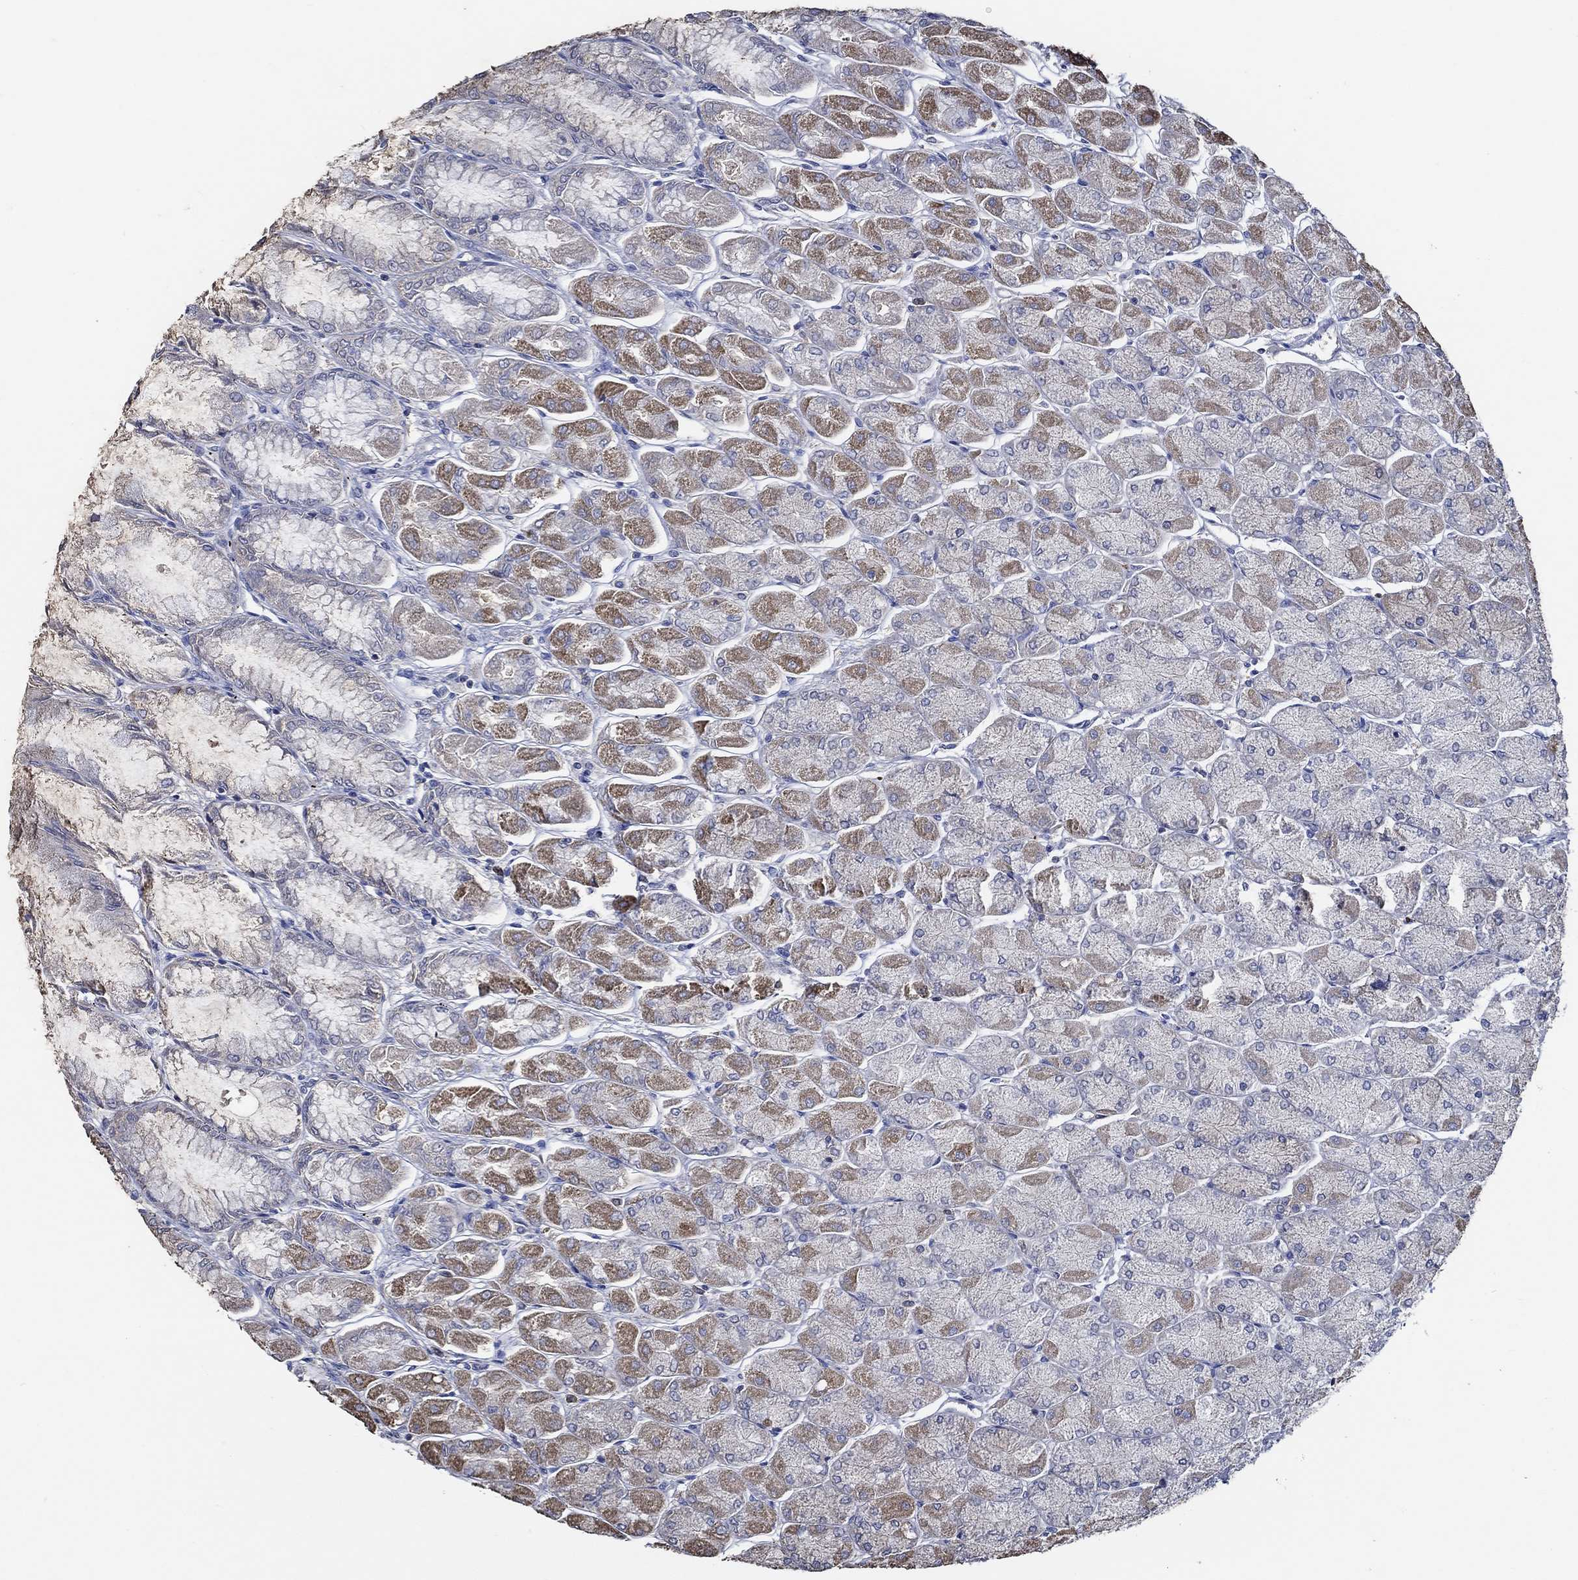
{"staining": {"intensity": "strong", "quantity": "<25%", "location": "cytoplasmic/membranous"}, "tissue": "stomach", "cell_type": "Glandular cells", "image_type": "normal", "snomed": [{"axis": "morphology", "description": "Normal tissue, NOS"}, {"axis": "topography", "description": "Stomach, upper"}], "caption": "This is an image of immunohistochemistry staining of unremarkable stomach, which shows strong positivity in the cytoplasmic/membranous of glandular cells.", "gene": "DOCK3", "patient": {"sex": "male", "age": 60}}